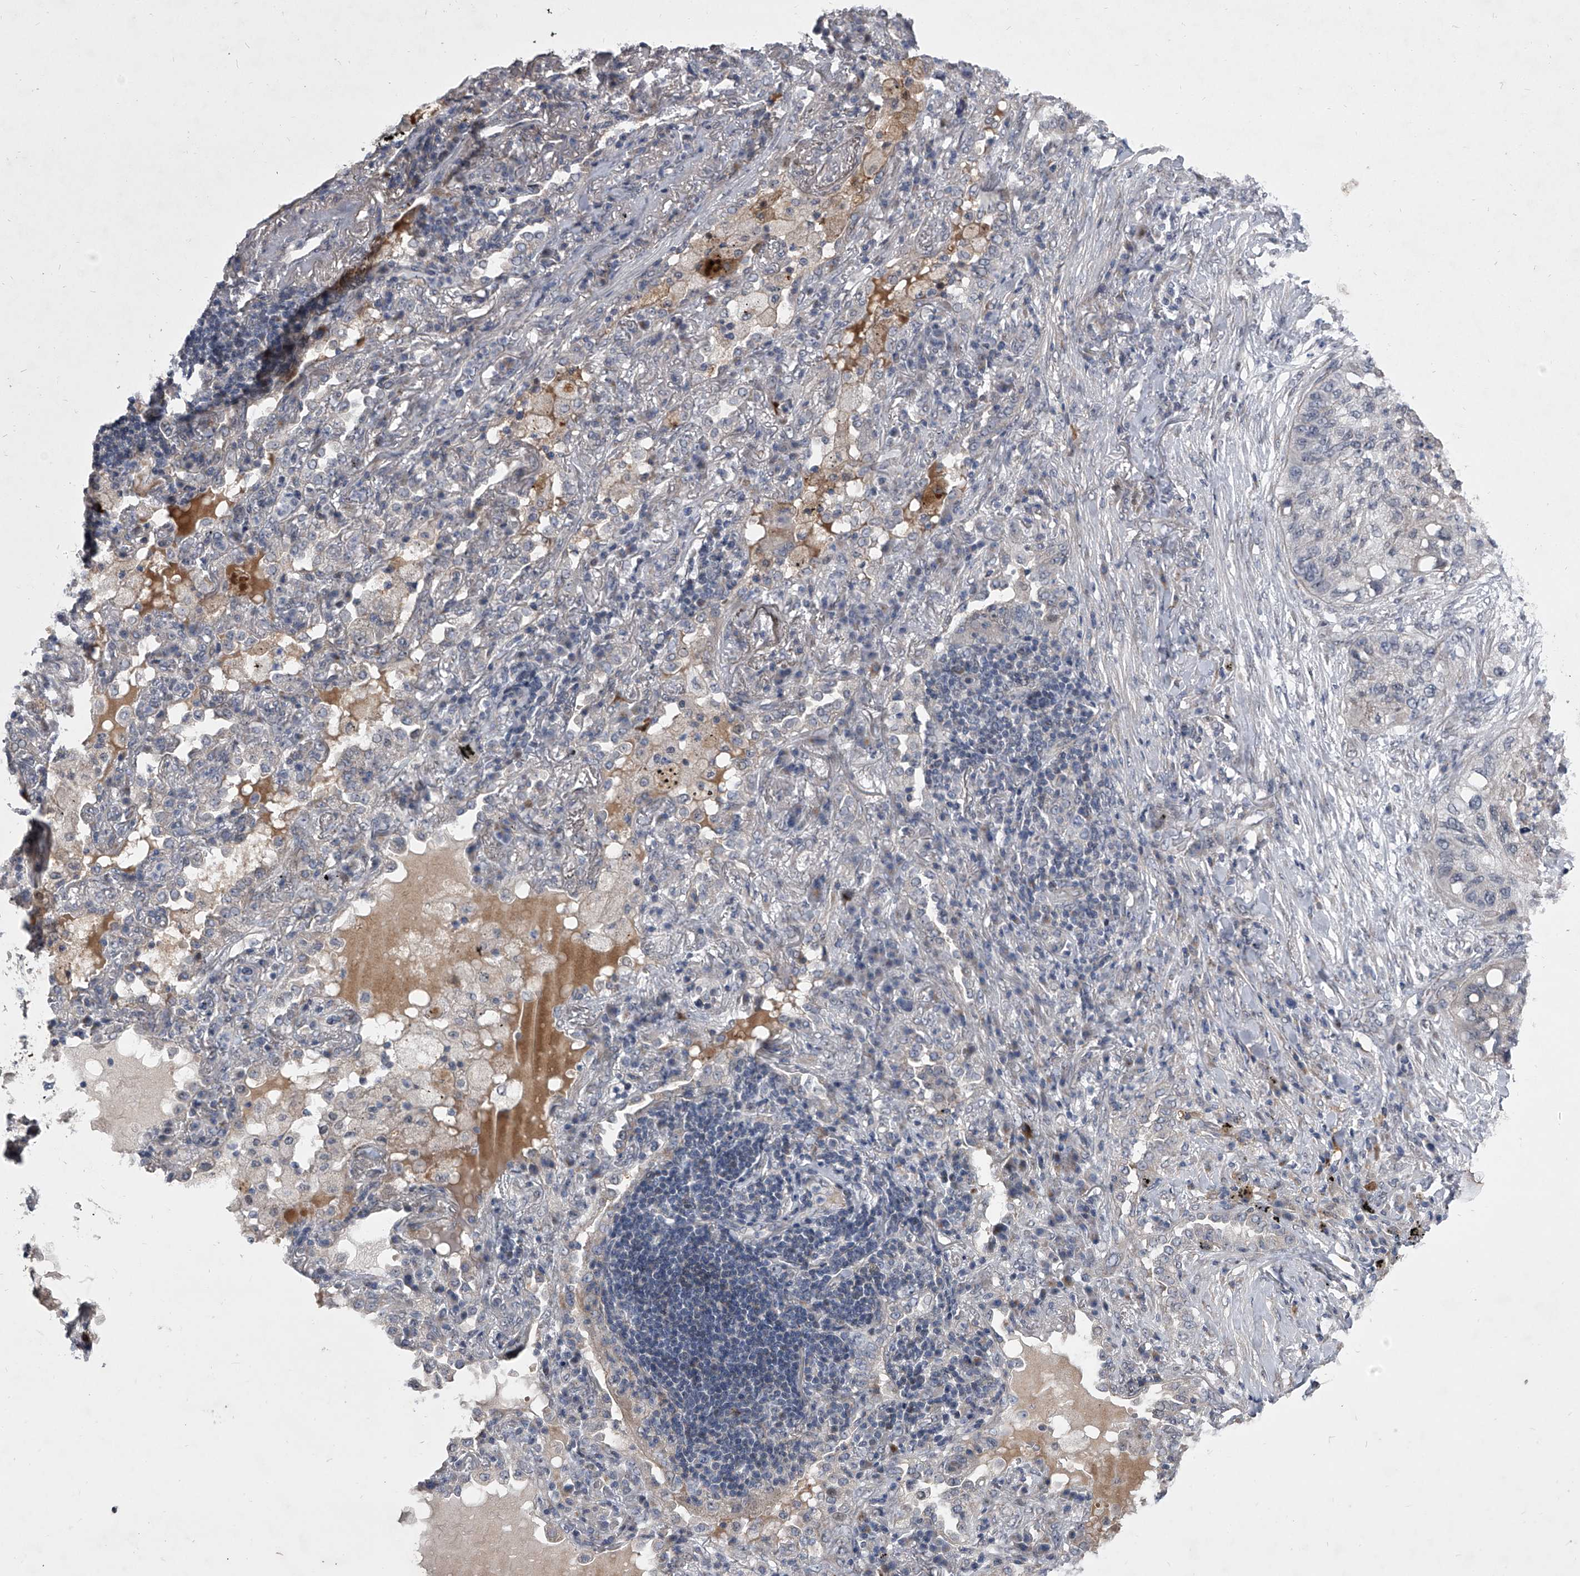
{"staining": {"intensity": "negative", "quantity": "none", "location": "none"}, "tissue": "lung cancer", "cell_type": "Tumor cells", "image_type": "cancer", "snomed": [{"axis": "morphology", "description": "Squamous cell carcinoma, NOS"}, {"axis": "topography", "description": "Lung"}], "caption": "This is an IHC histopathology image of lung cancer. There is no expression in tumor cells.", "gene": "HEATR6", "patient": {"sex": "female", "age": 63}}